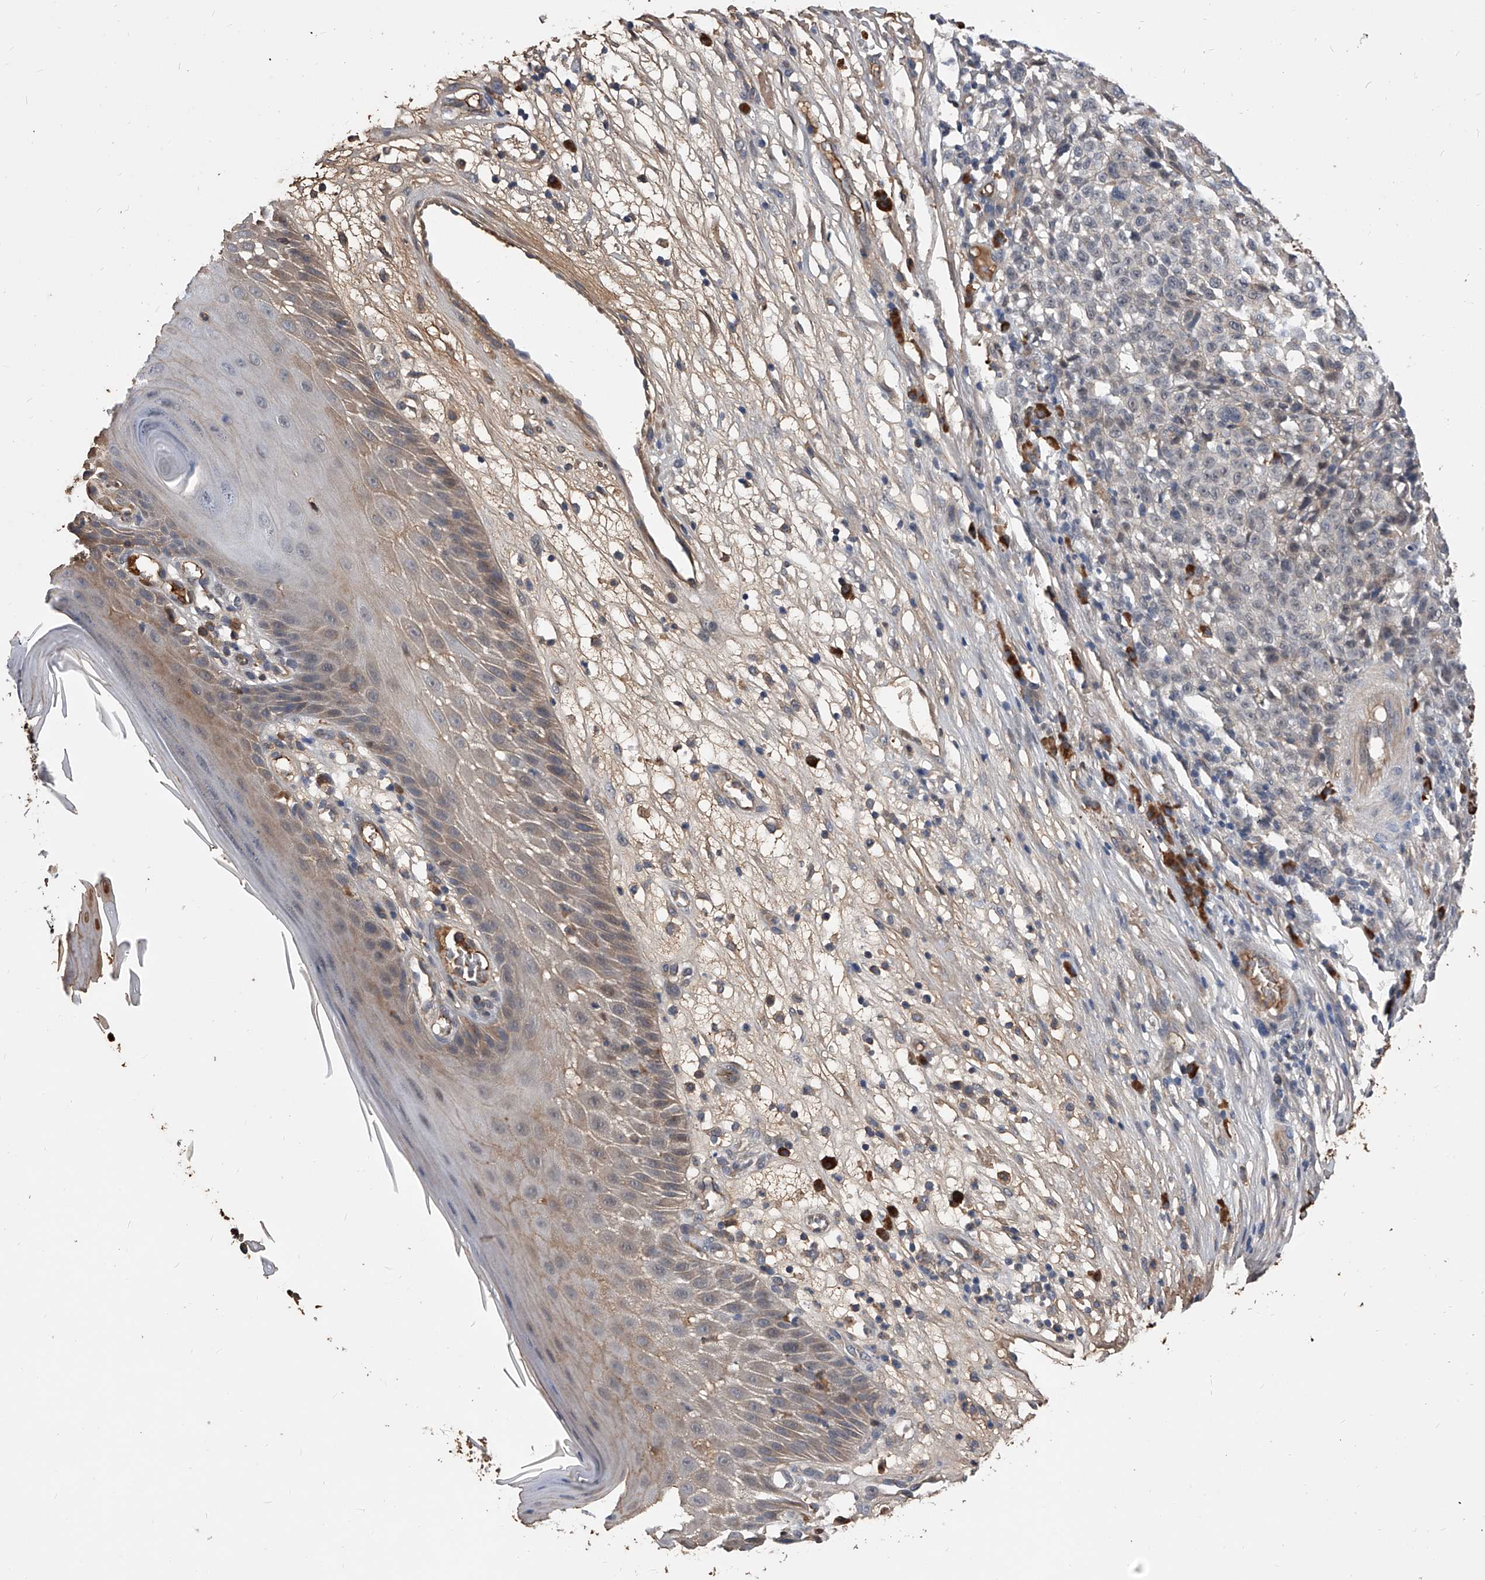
{"staining": {"intensity": "negative", "quantity": "none", "location": "none"}, "tissue": "melanoma", "cell_type": "Tumor cells", "image_type": "cancer", "snomed": [{"axis": "morphology", "description": "Malignant melanoma, NOS"}, {"axis": "topography", "description": "Skin"}], "caption": "Immunohistochemistry histopathology image of neoplastic tissue: malignant melanoma stained with DAB (3,3'-diaminobenzidine) displays no significant protein expression in tumor cells. (DAB (3,3'-diaminobenzidine) immunohistochemistry (IHC) with hematoxylin counter stain).", "gene": "ZNF25", "patient": {"sex": "female", "age": 82}}